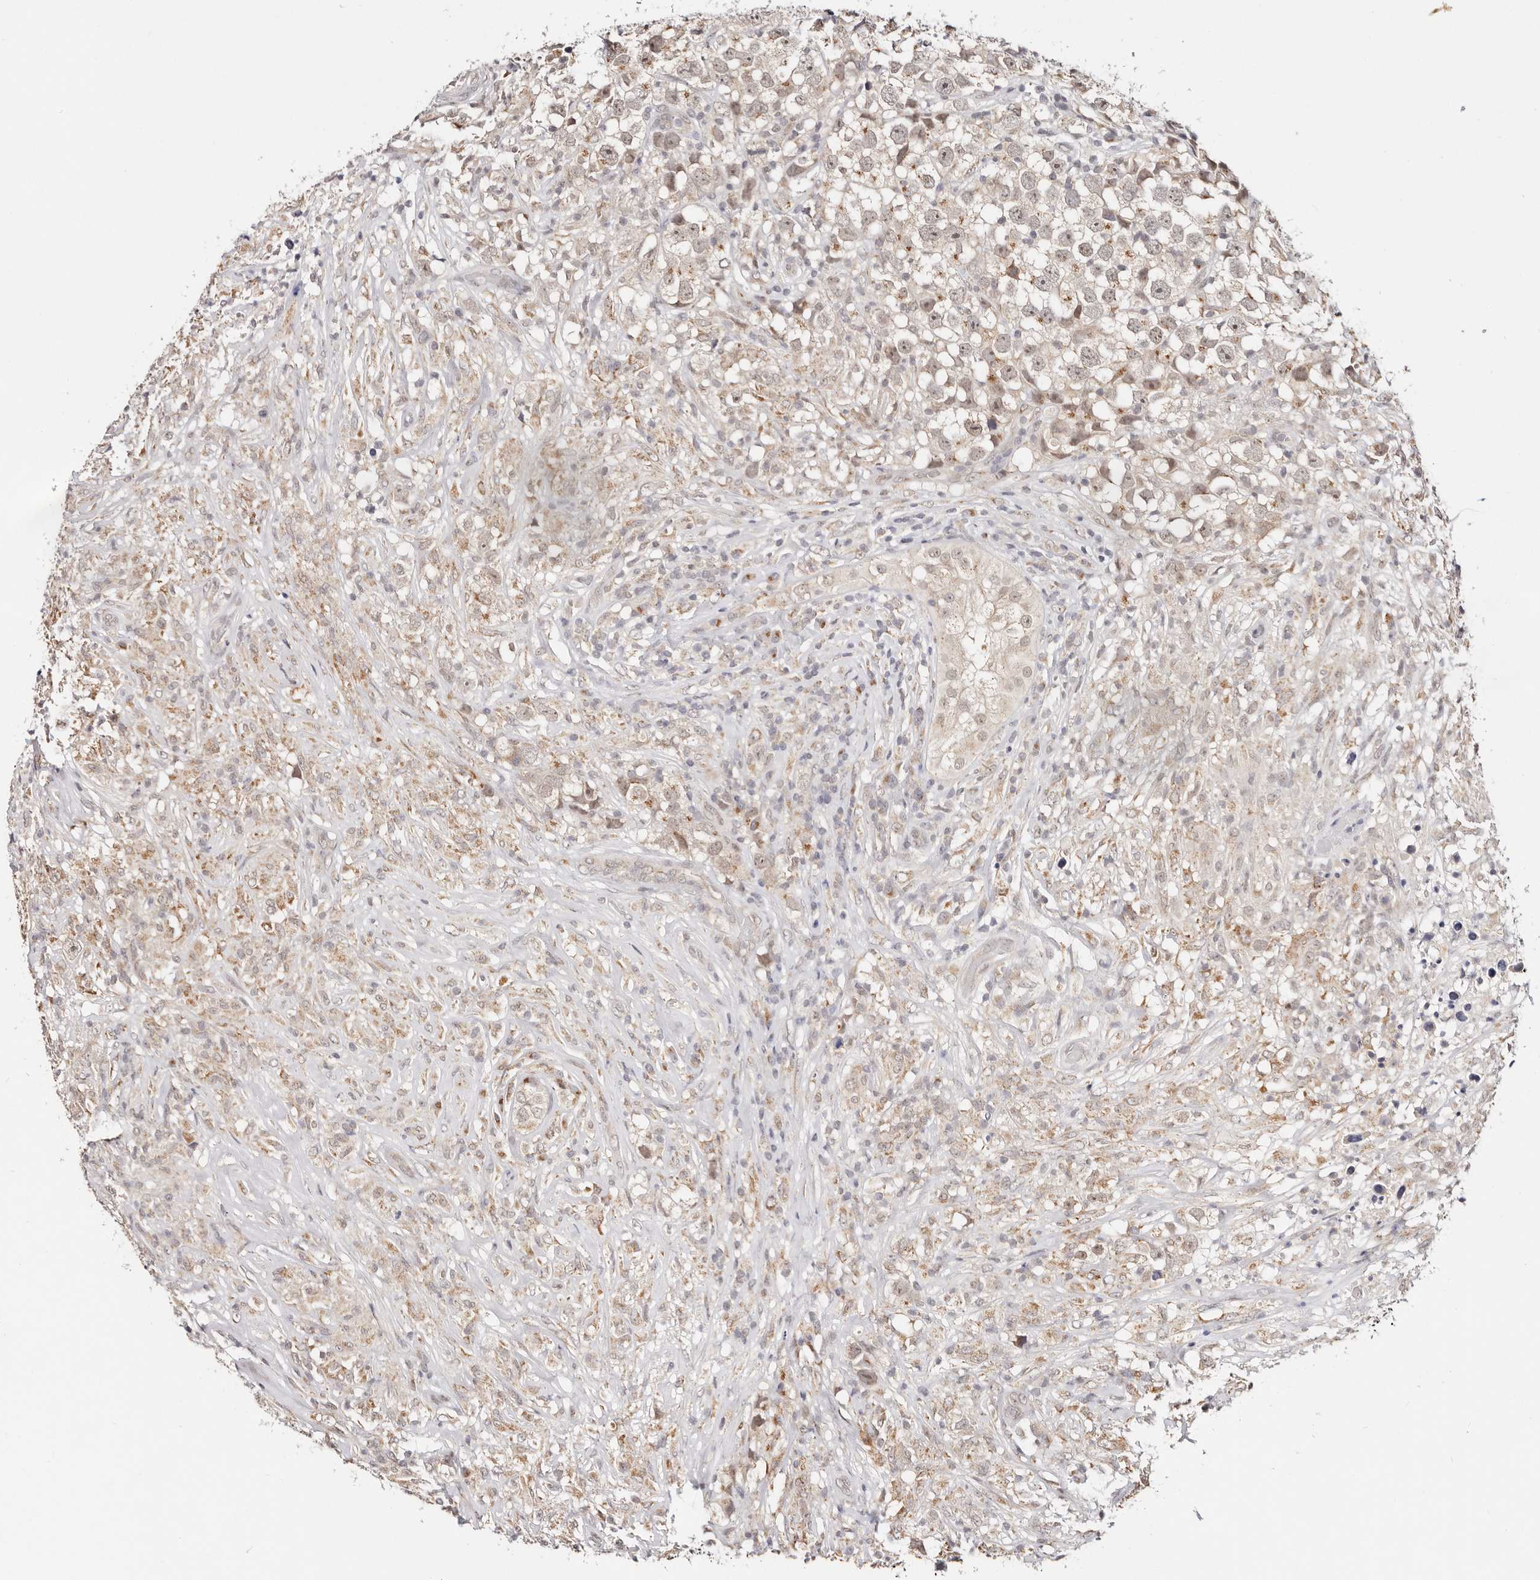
{"staining": {"intensity": "weak", "quantity": ">75%", "location": "nuclear"}, "tissue": "testis cancer", "cell_type": "Tumor cells", "image_type": "cancer", "snomed": [{"axis": "morphology", "description": "Seminoma, NOS"}, {"axis": "topography", "description": "Testis"}], "caption": "High-power microscopy captured an IHC photomicrograph of testis cancer, revealing weak nuclear expression in approximately >75% of tumor cells.", "gene": "VIPAS39", "patient": {"sex": "male", "age": 49}}